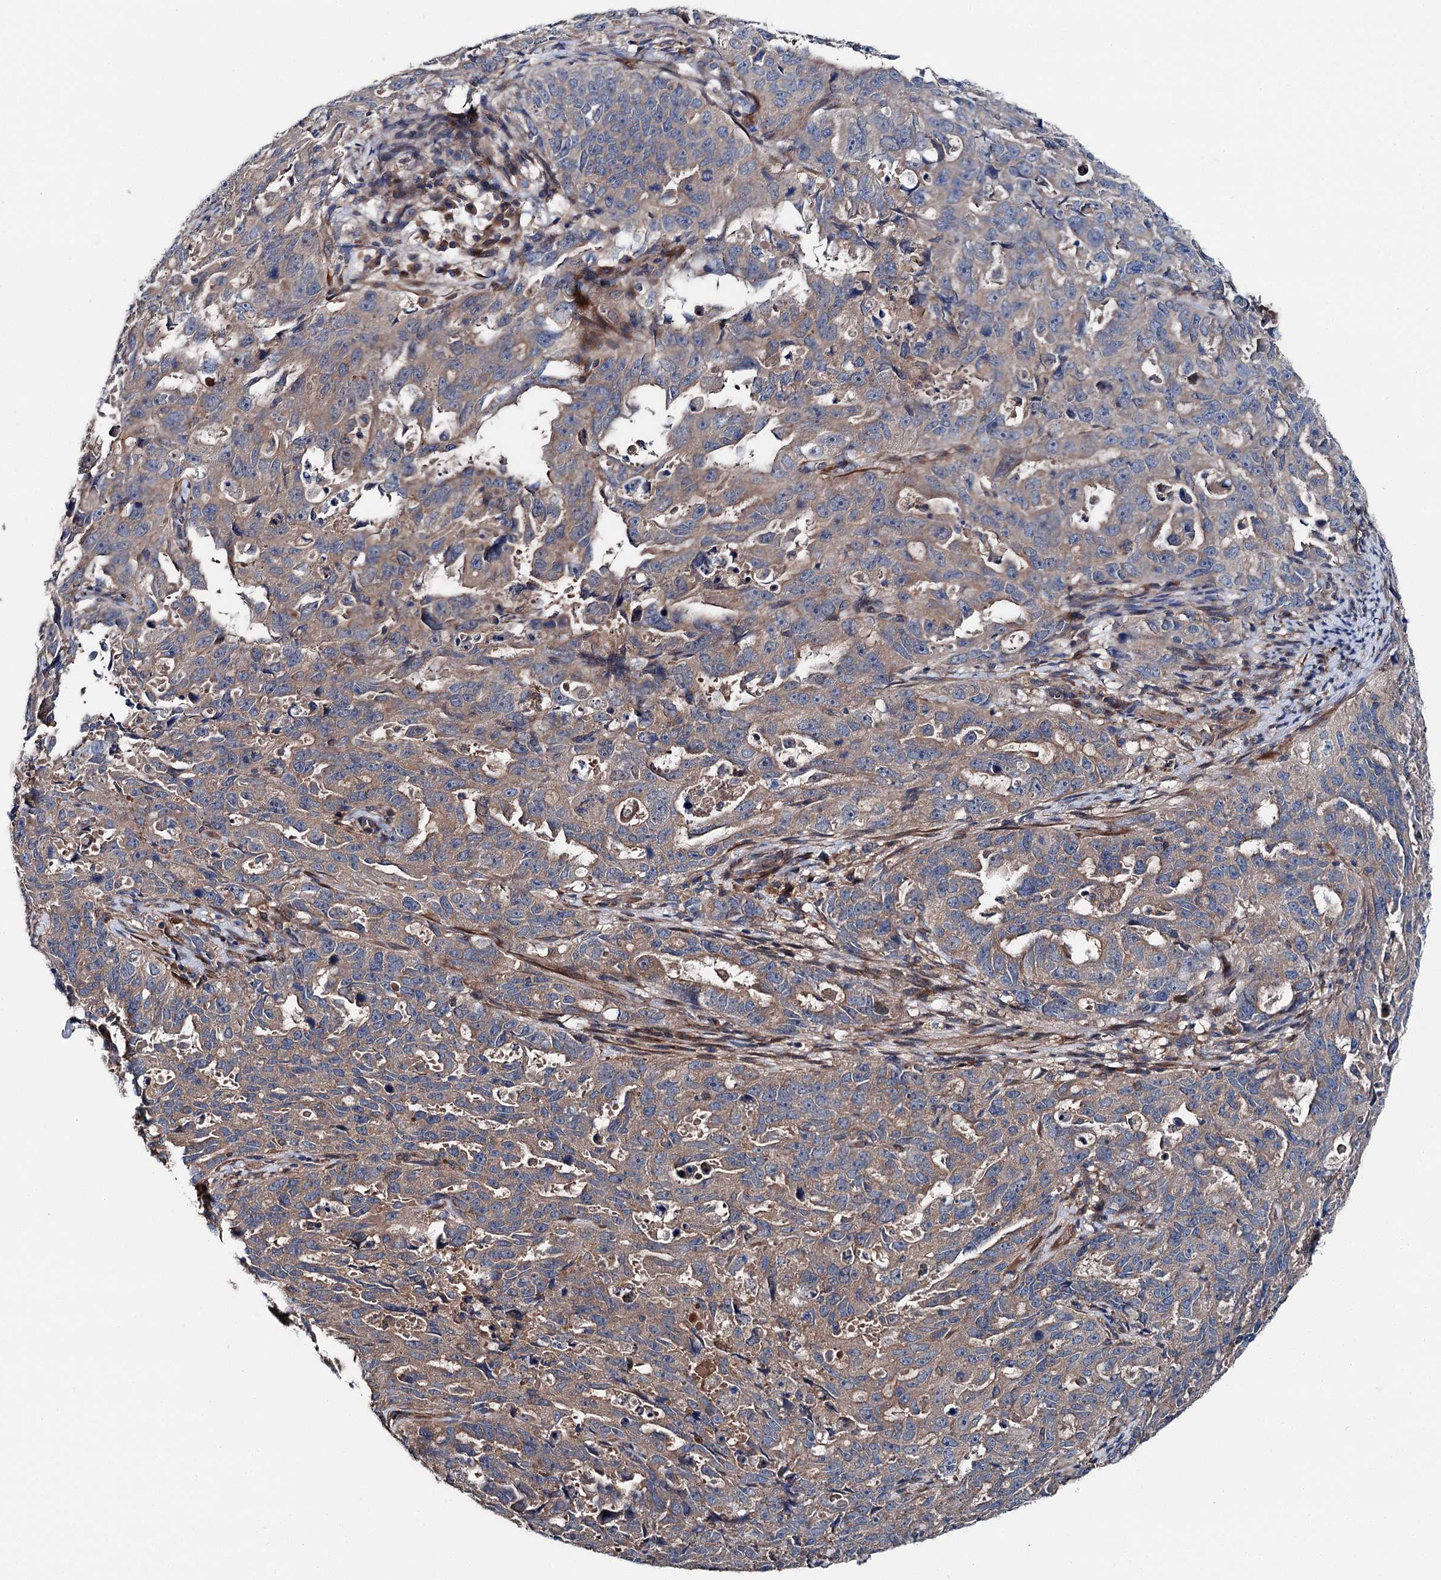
{"staining": {"intensity": "weak", "quantity": ">75%", "location": "cytoplasmic/membranous"}, "tissue": "endometrial cancer", "cell_type": "Tumor cells", "image_type": "cancer", "snomed": [{"axis": "morphology", "description": "Adenocarcinoma, NOS"}, {"axis": "topography", "description": "Endometrium"}], "caption": "Endometrial cancer (adenocarcinoma) was stained to show a protein in brown. There is low levels of weak cytoplasmic/membranous expression in approximately >75% of tumor cells.", "gene": "SLC22A25", "patient": {"sex": "female", "age": 65}}